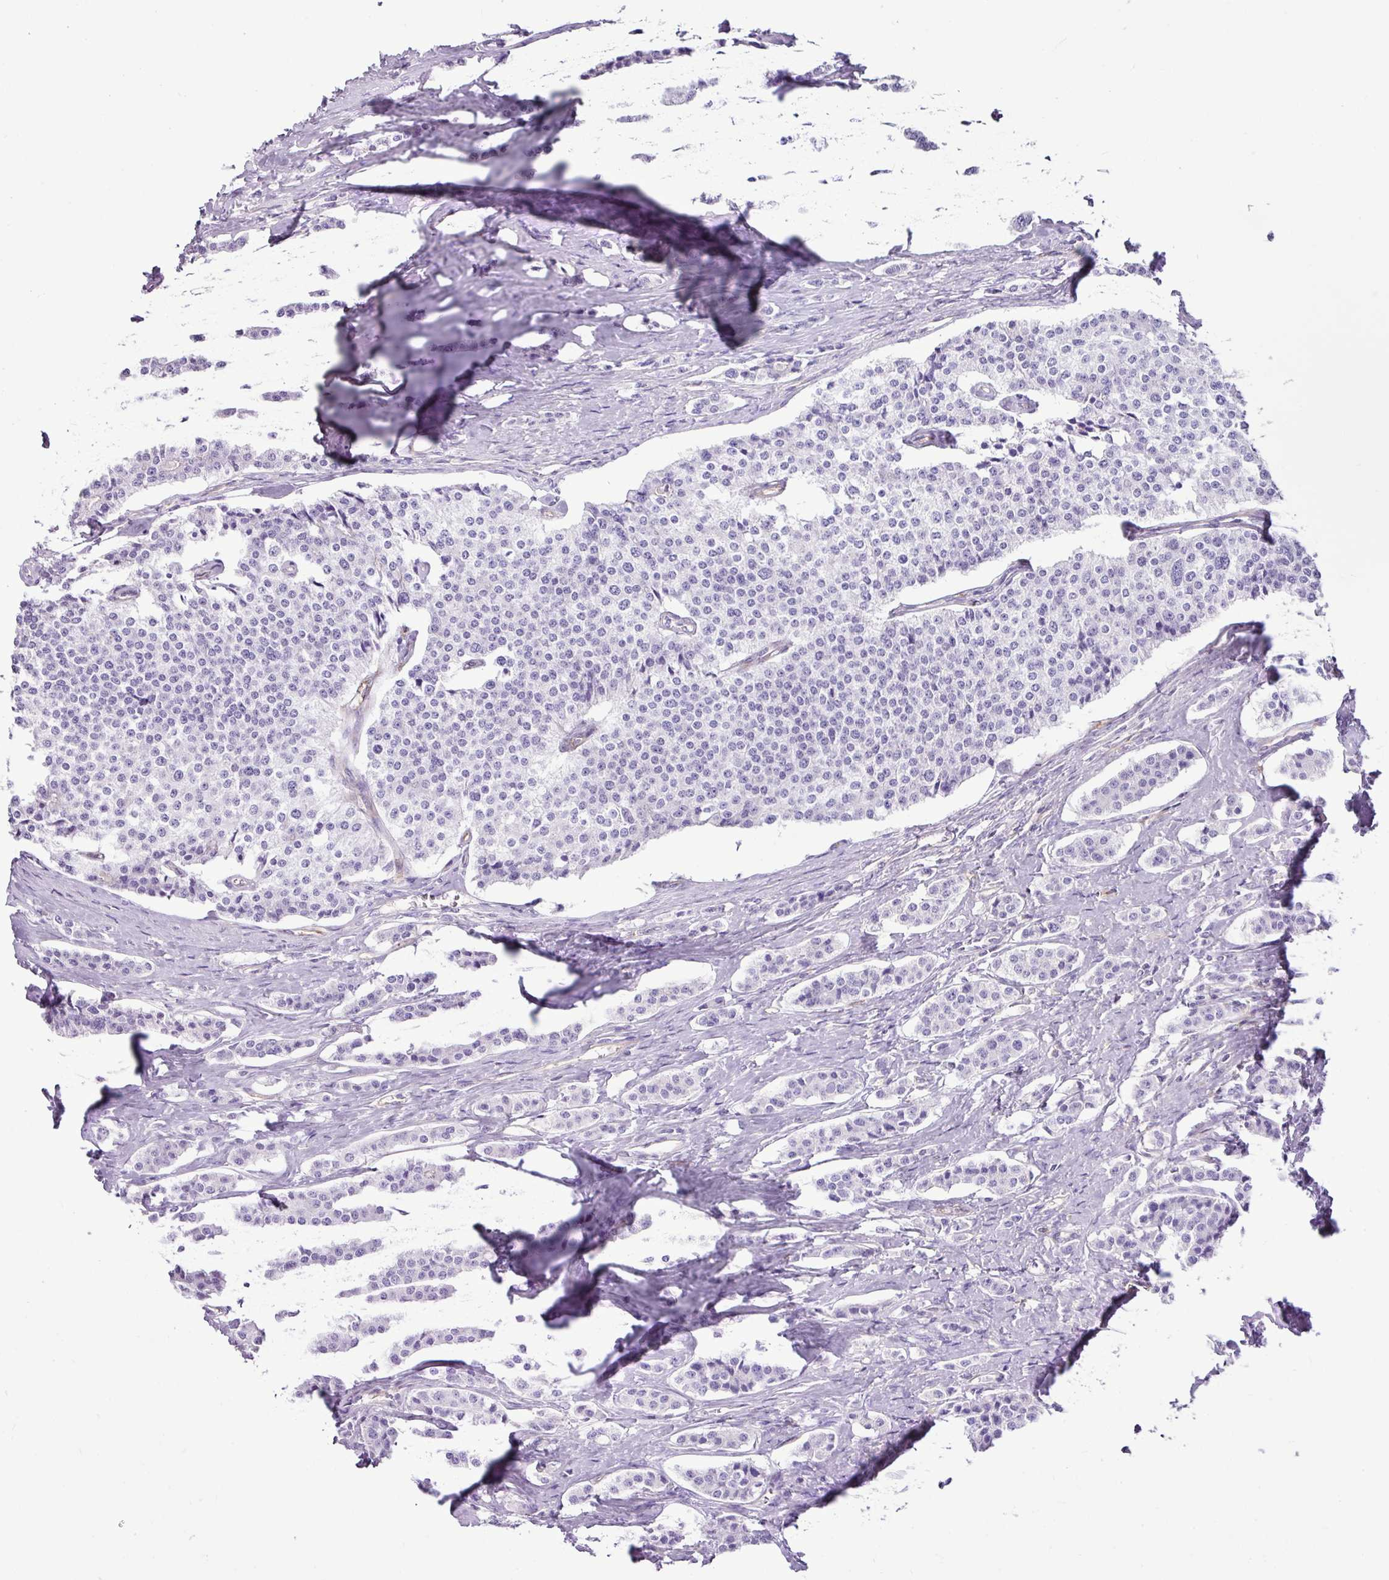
{"staining": {"intensity": "negative", "quantity": "none", "location": "none"}, "tissue": "carcinoid", "cell_type": "Tumor cells", "image_type": "cancer", "snomed": [{"axis": "morphology", "description": "Carcinoid, malignant, NOS"}, {"axis": "topography", "description": "Small intestine"}], "caption": "Tumor cells are negative for protein expression in human carcinoid (malignant).", "gene": "EME2", "patient": {"sex": "male", "age": 63}}